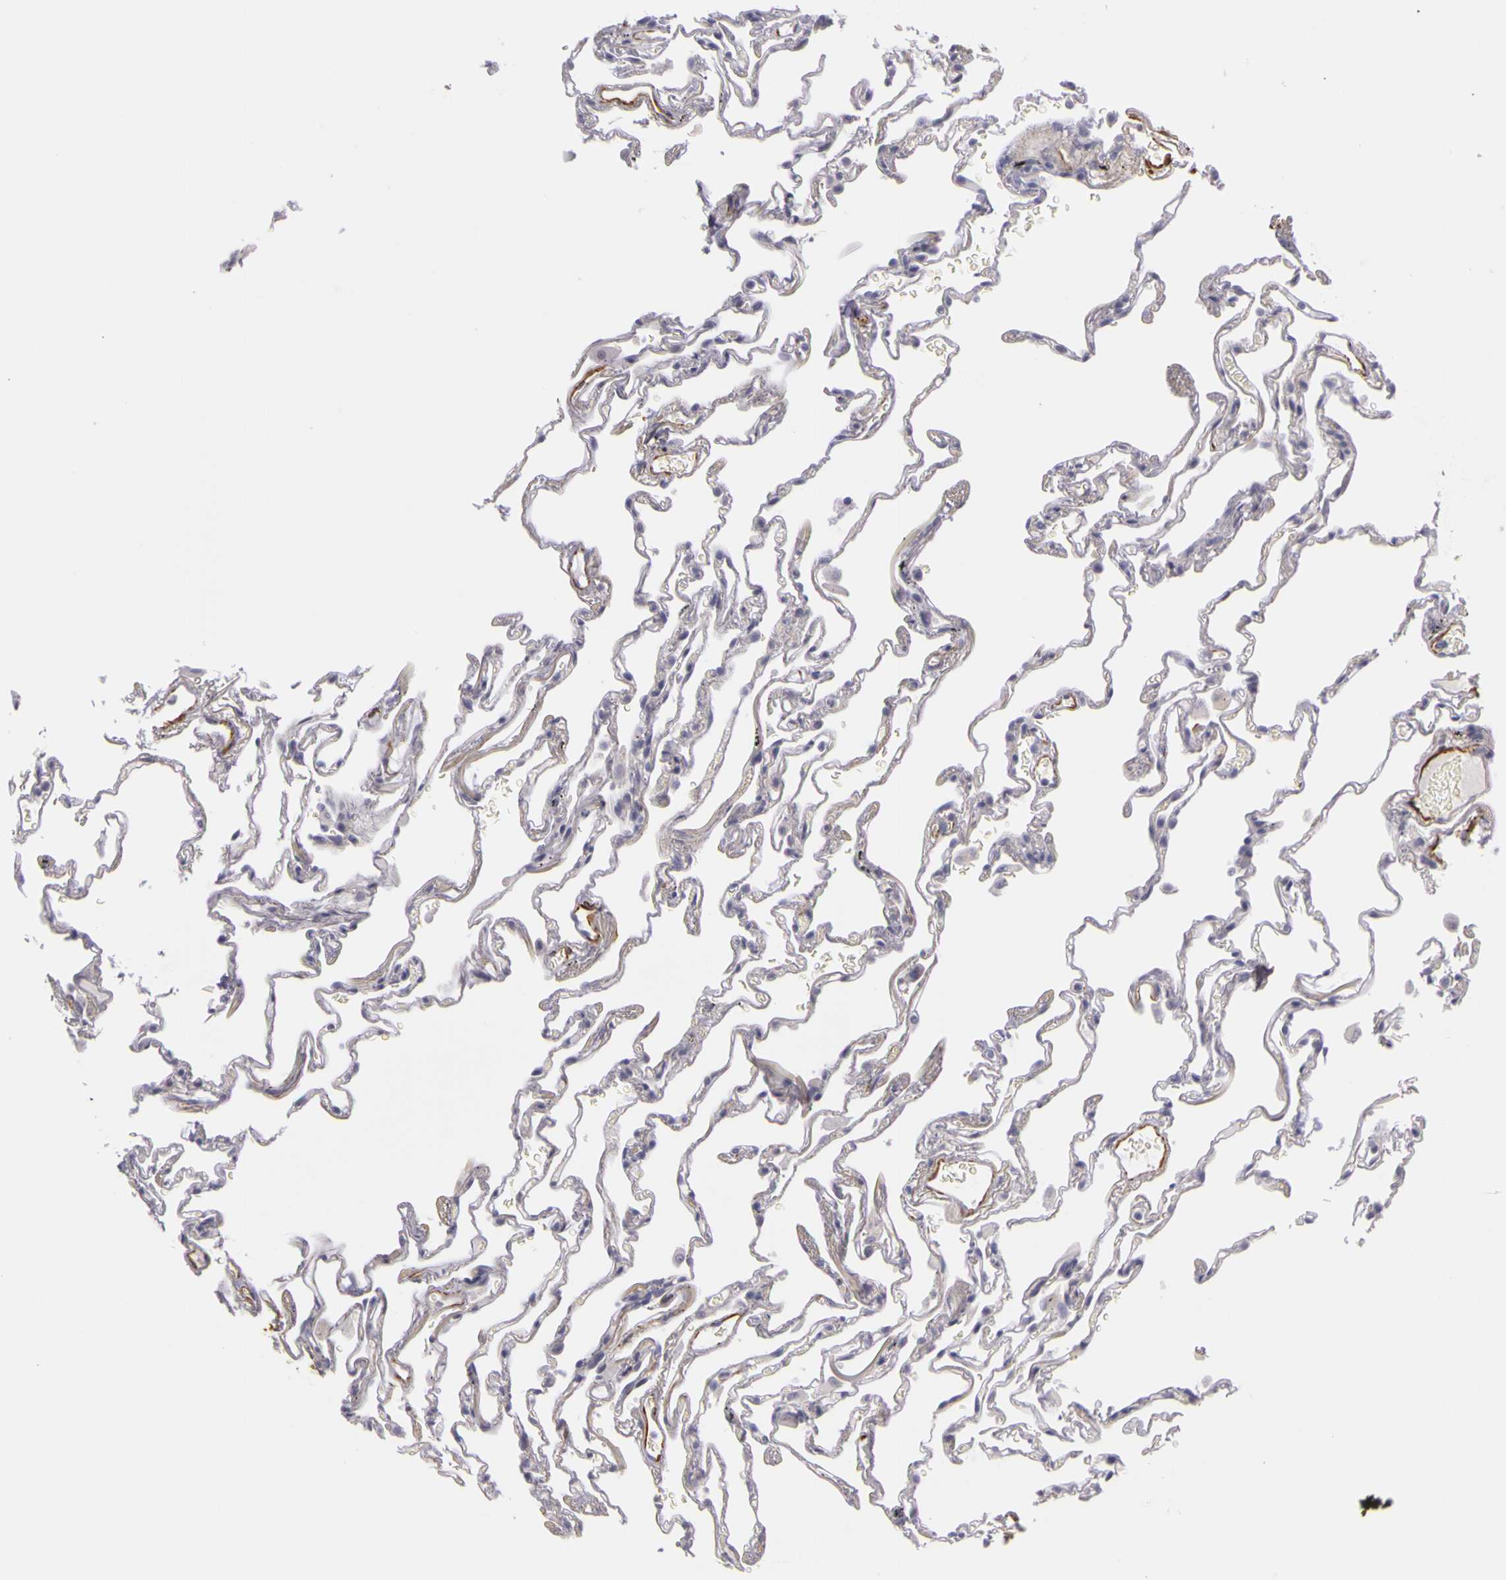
{"staining": {"intensity": "weak", "quantity": "<25%", "location": "cytoplasmic/membranous"}, "tissue": "lung", "cell_type": "Alveolar cells", "image_type": "normal", "snomed": [{"axis": "morphology", "description": "Normal tissue, NOS"}, {"axis": "morphology", "description": "Inflammation, NOS"}, {"axis": "topography", "description": "Lung"}], "caption": "Lung was stained to show a protein in brown. There is no significant positivity in alveolar cells. (Stains: DAB immunohistochemistry (IHC) with hematoxylin counter stain, Microscopy: brightfield microscopy at high magnification).", "gene": "CNTN2", "patient": {"sex": "male", "age": 69}}